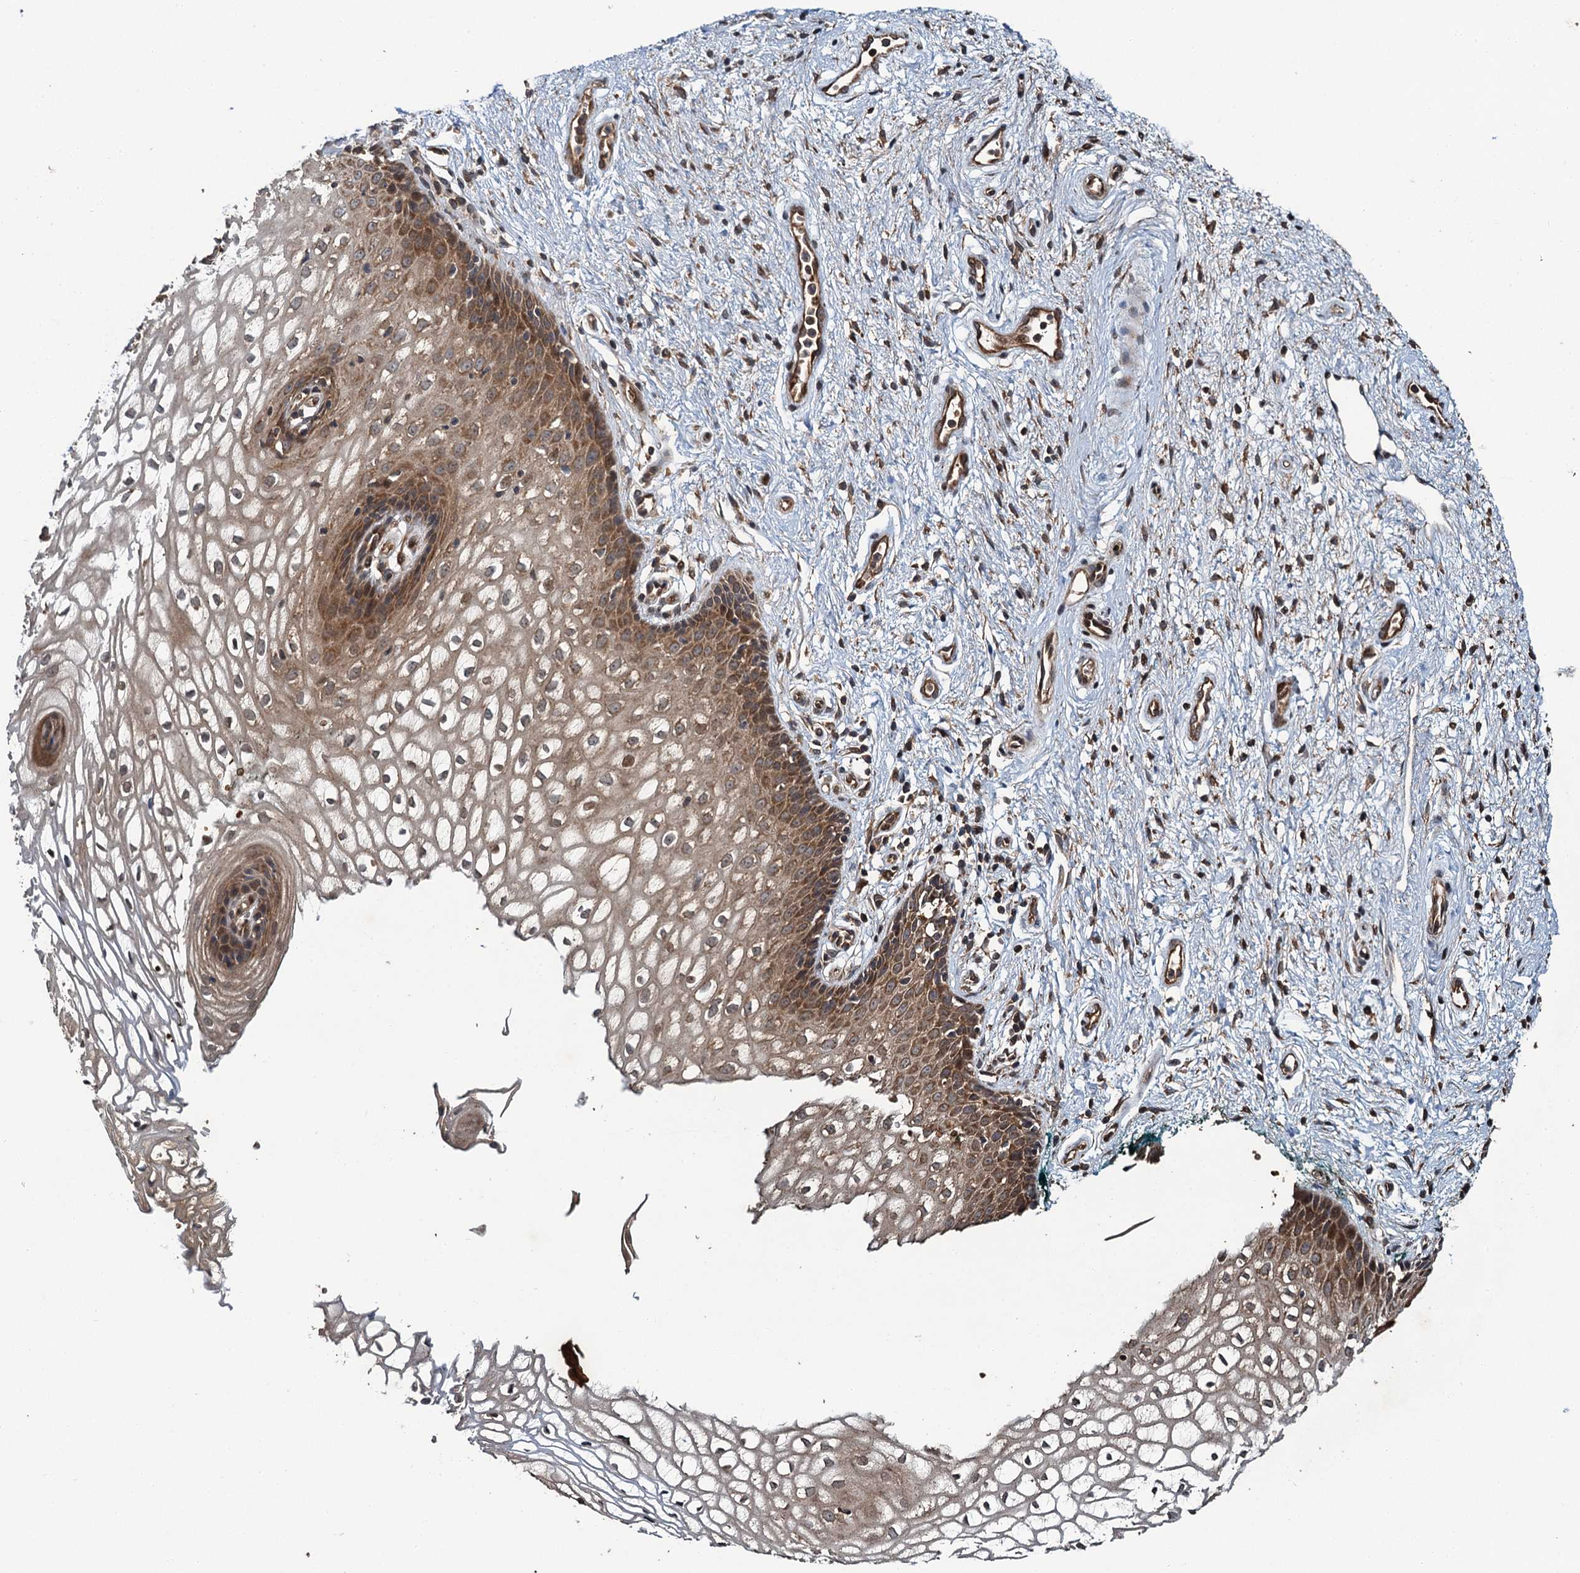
{"staining": {"intensity": "moderate", "quantity": "25%-75%", "location": "cytoplasmic/membranous"}, "tissue": "vagina", "cell_type": "Squamous epithelial cells", "image_type": "normal", "snomed": [{"axis": "morphology", "description": "Normal tissue, NOS"}, {"axis": "topography", "description": "Vagina"}], "caption": "Vagina stained with DAB (3,3'-diaminobenzidine) IHC shows medium levels of moderate cytoplasmic/membranous expression in about 25%-75% of squamous epithelial cells. The staining is performed using DAB brown chromogen to label protein expression. The nuclei are counter-stained blue using hematoxylin.", "gene": "SNX32", "patient": {"sex": "female", "age": 34}}